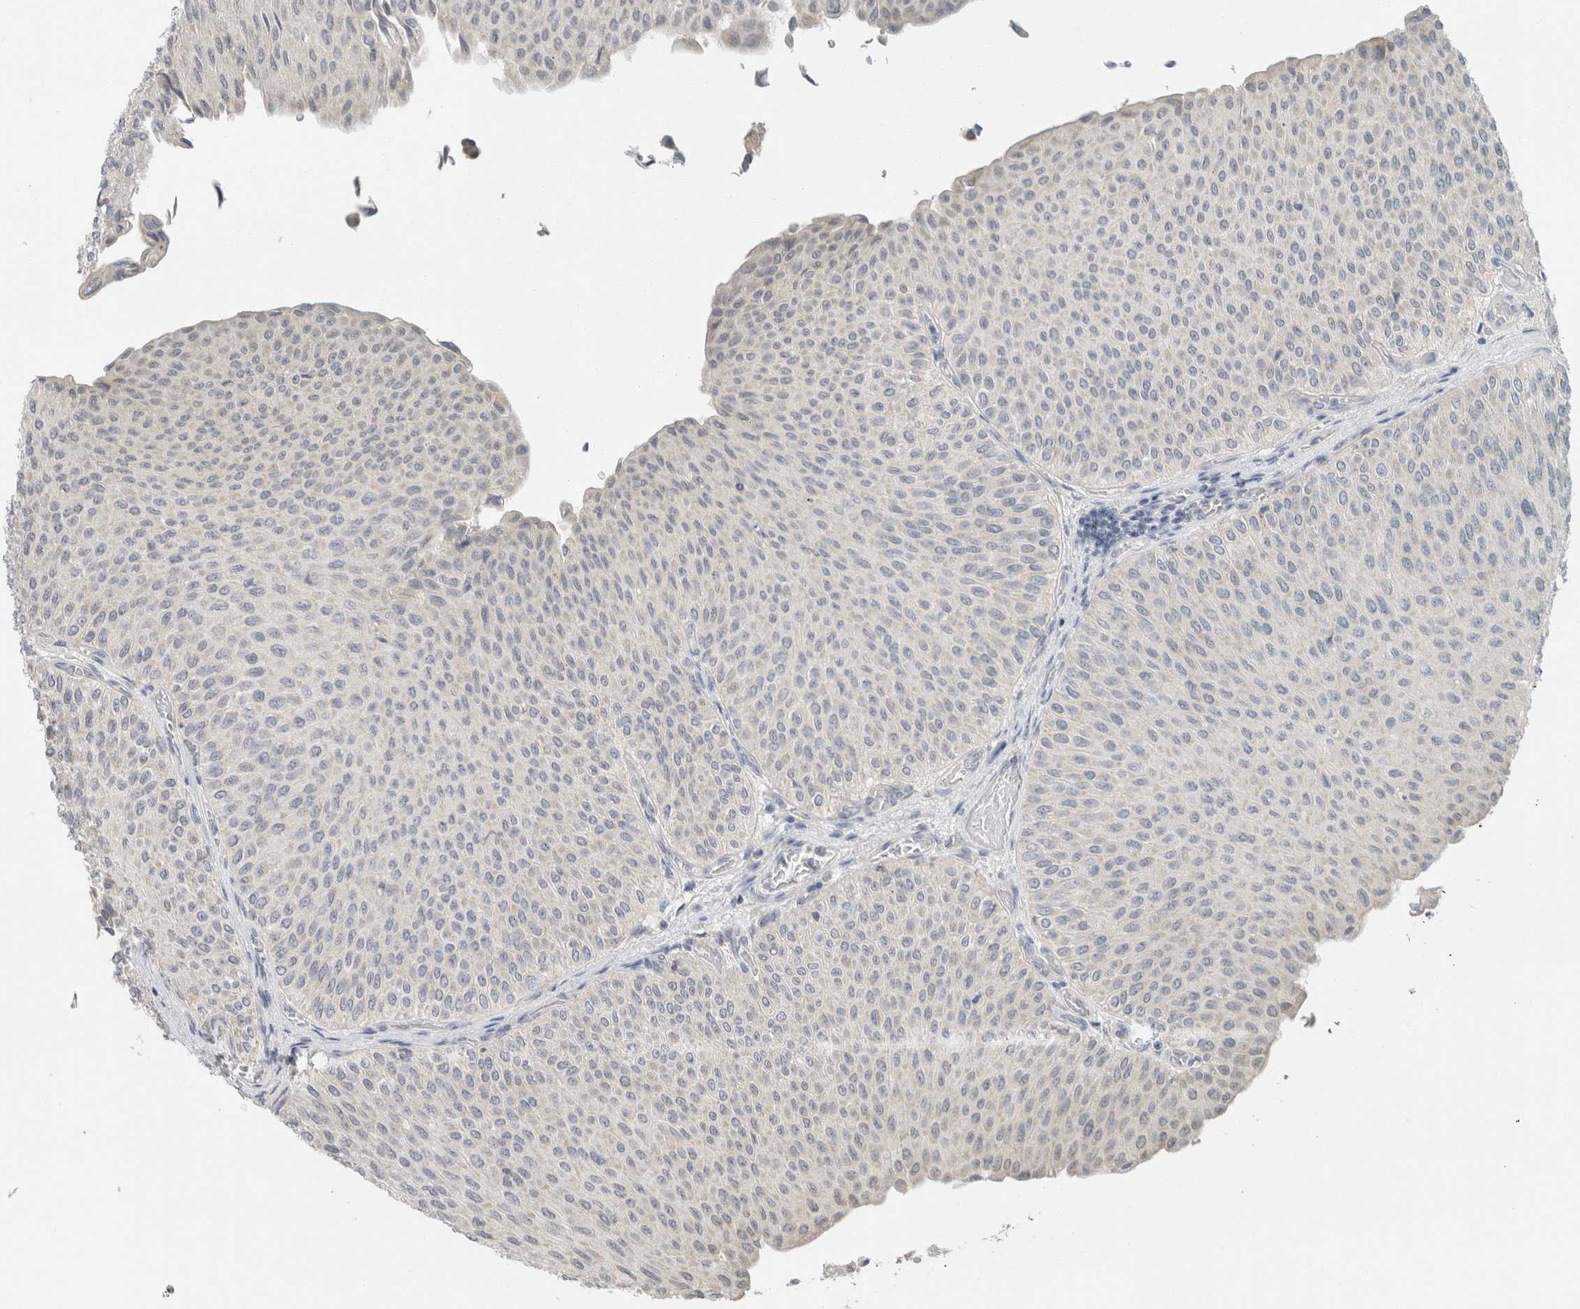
{"staining": {"intensity": "negative", "quantity": "none", "location": "none"}, "tissue": "urothelial cancer", "cell_type": "Tumor cells", "image_type": "cancer", "snomed": [{"axis": "morphology", "description": "Urothelial carcinoma, Low grade"}, {"axis": "topography", "description": "Urinary bladder"}], "caption": "Urothelial carcinoma (low-grade) stained for a protein using IHC displays no expression tumor cells.", "gene": "TRIT1", "patient": {"sex": "male", "age": 78}}